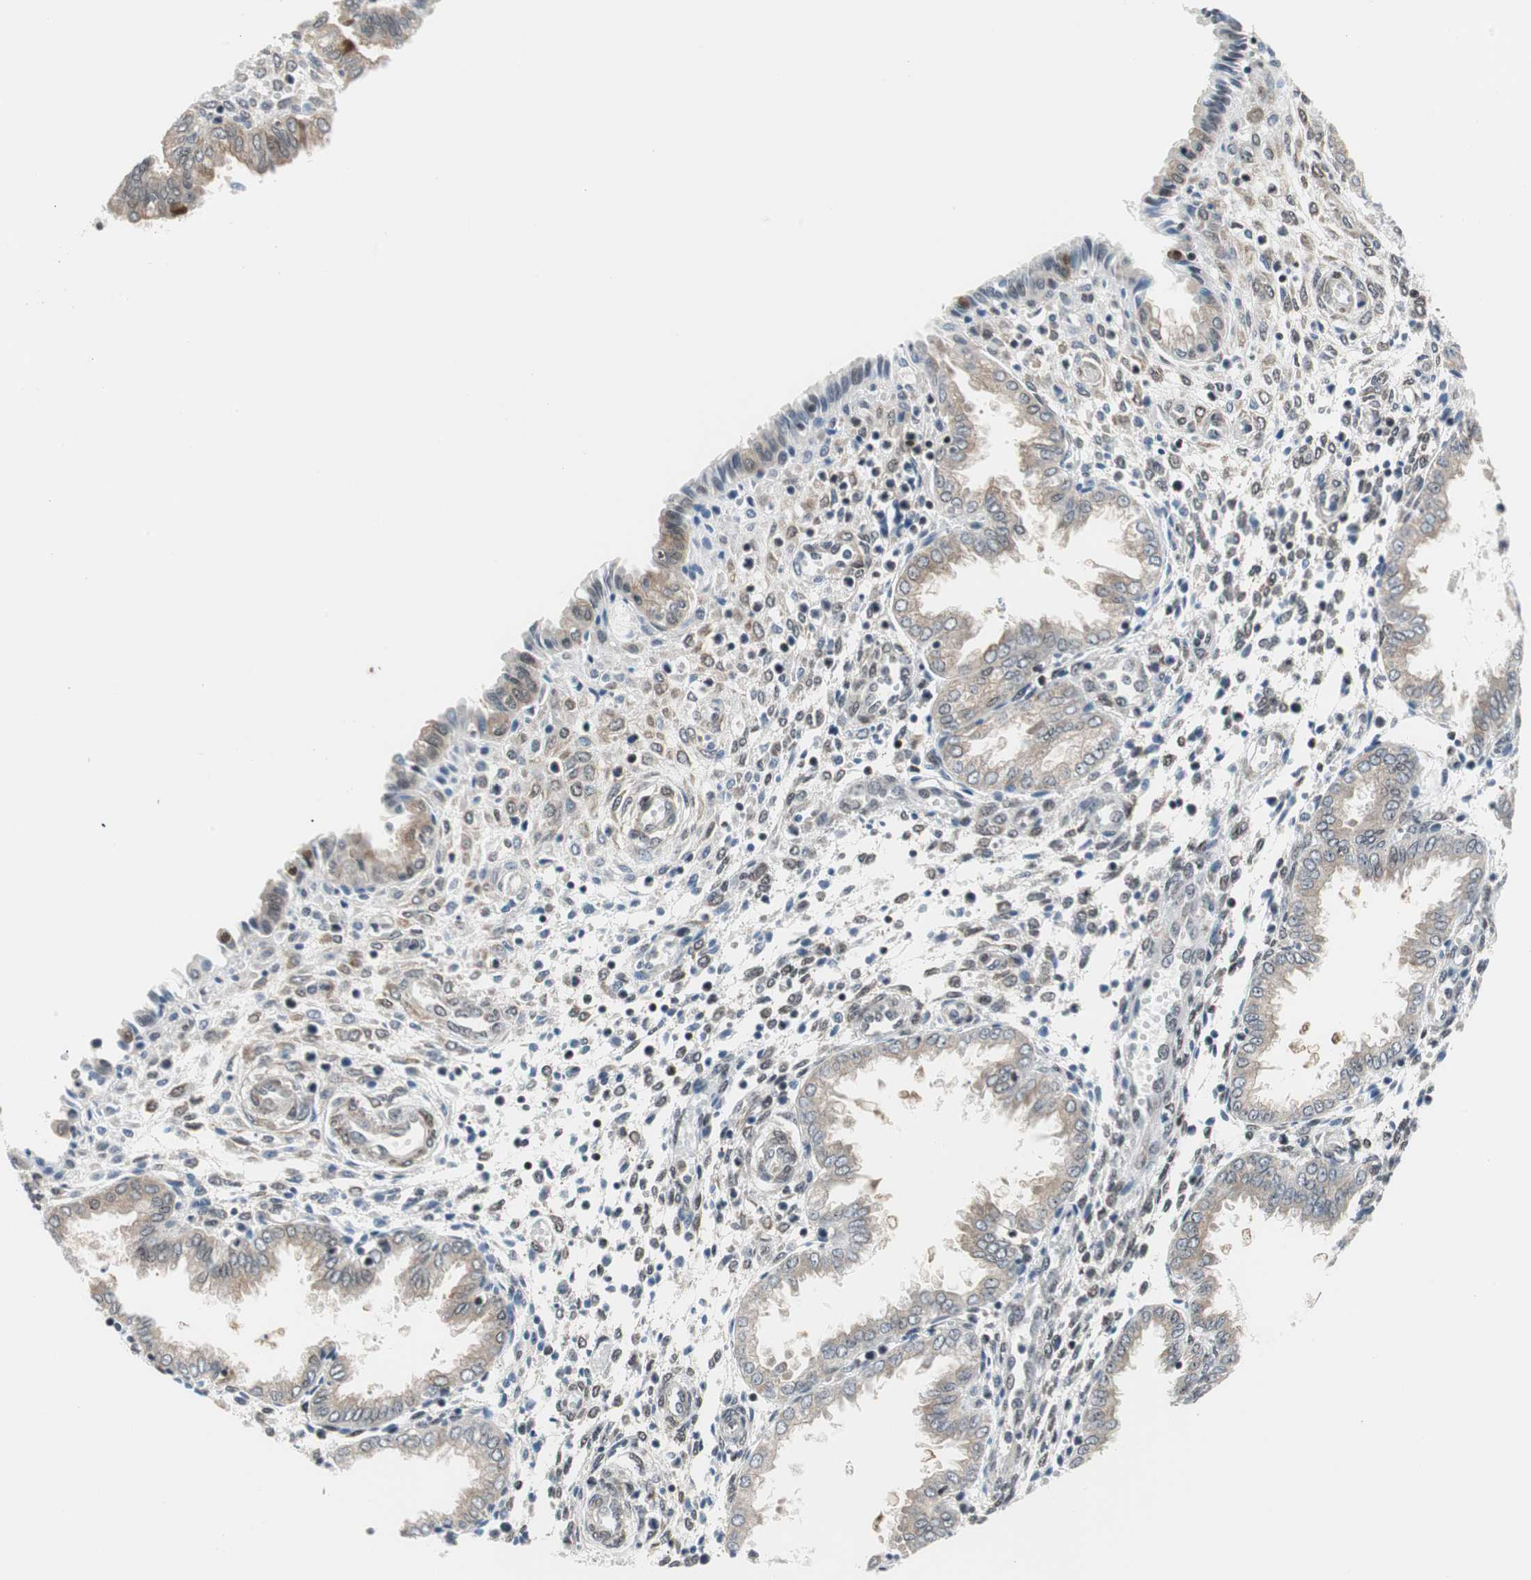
{"staining": {"intensity": "negative", "quantity": "none", "location": "none"}, "tissue": "endometrium", "cell_type": "Cells in endometrial stroma", "image_type": "normal", "snomed": [{"axis": "morphology", "description": "Normal tissue, NOS"}, {"axis": "topography", "description": "Endometrium"}], "caption": "Immunohistochemical staining of unremarkable endometrium shows no significant positivity in cells in endometrial stroma.", "gene": "ZNF512B", "patient": {"sex": "female", "age": 33}}